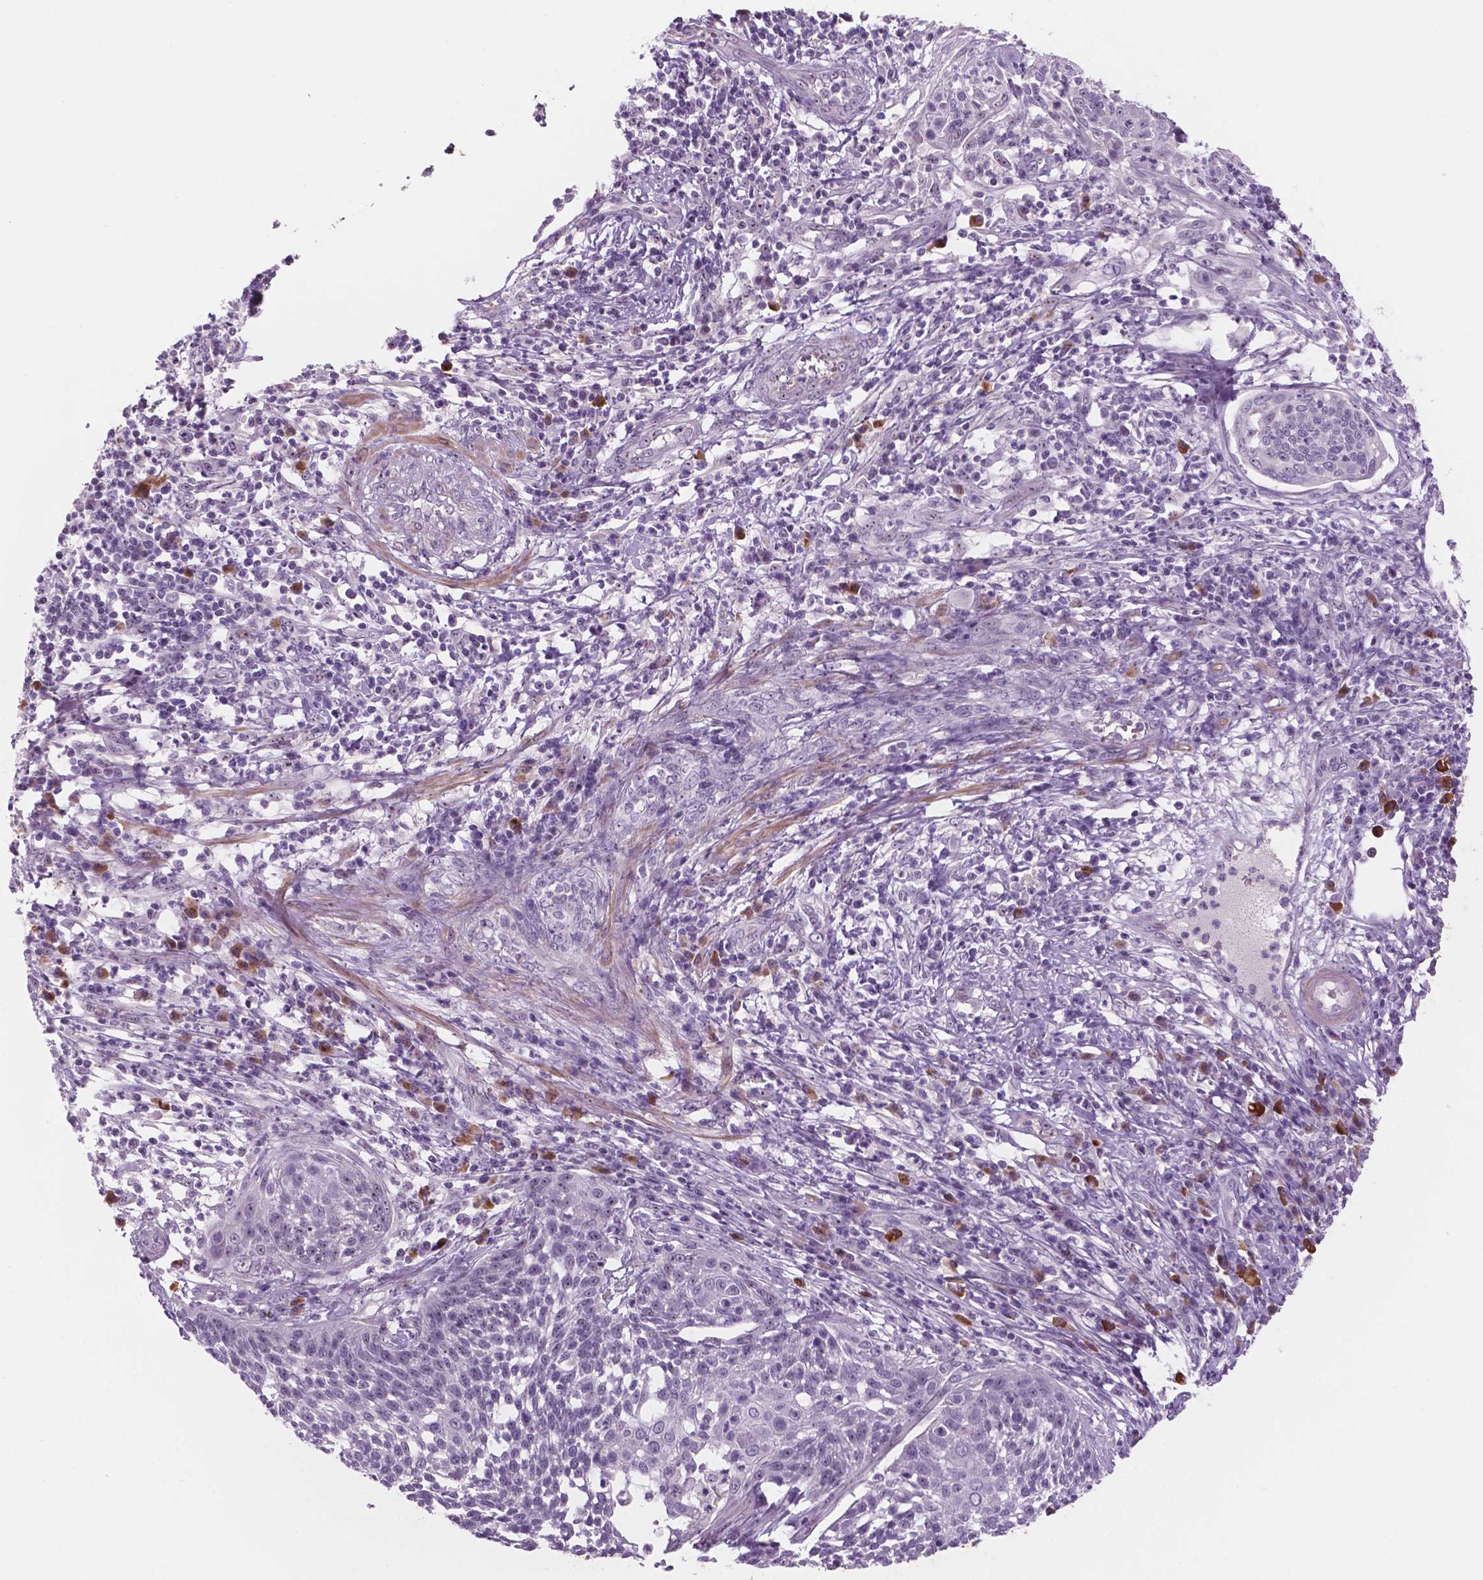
{"staining": {"intensity": "negative", "quantity": "none", "location": "none"}, "tissue": "cervical cancer", "cell_type": "Tumor cells", "image_type": "cancer", "snomed": [{"axis": "morphology", "description": "Squamous cell carcinoma, NOS"}, {"axis": "topography", "description": "Cervix"}], "caption": "Human cervical cancer stained for a protein using immunohistochemistry shows no staining in tumor cells.", "gene": "ZNF853", "patient": {"sex": "female", "age": 34}}